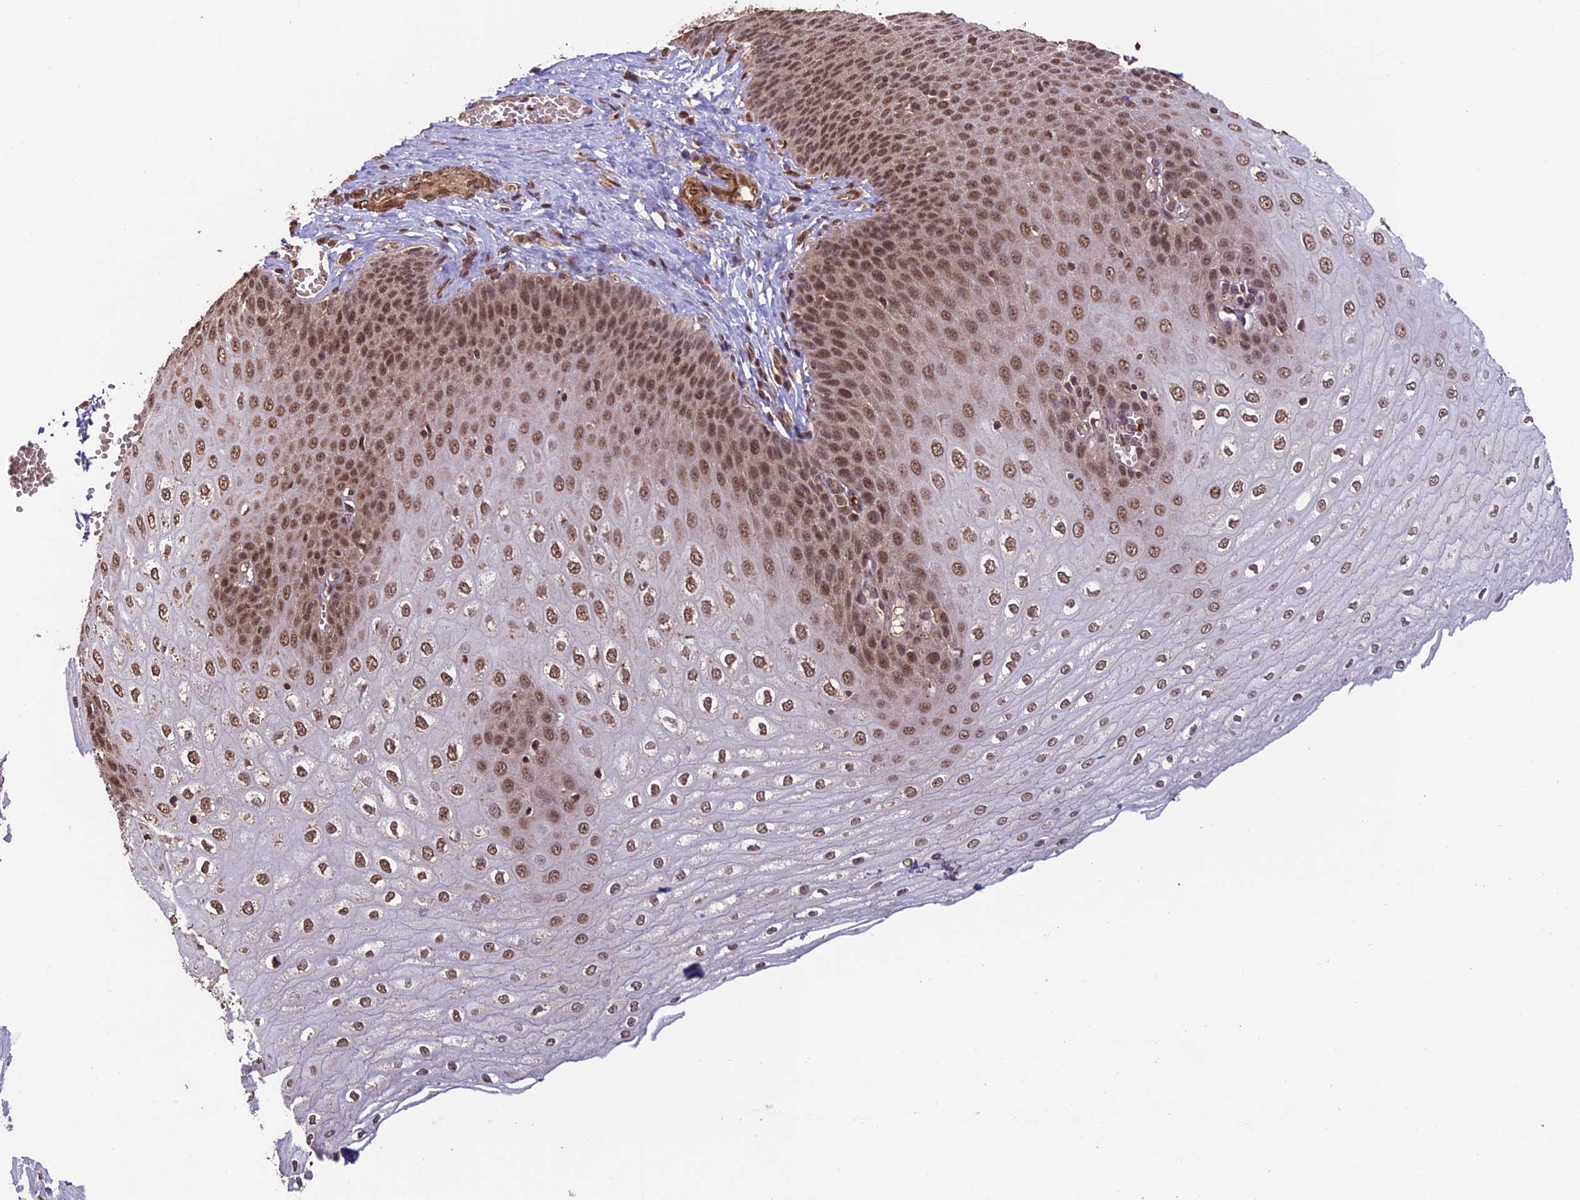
{"staining": {"intensity": "moderate", "quantity": ">75%", "location": "nuclear"}, "tissue": "esophagus", "cell_type": "Squamous epithelial cells", "image_type": "normal", "snomed": [{"axis": "morphology", "description": "Normal tissue, NOS"}, {"axis": "topography", "description": "Esophagus"}], "caption": "A photomicrograph showing moderate nuclear expression in approximately >75% of squamous epithelial cells in normal esophagus, as visualized by brown immunohistochemical staining.", "gene": "CABIN1", "patient": {"sex": "male", "age": 60}}